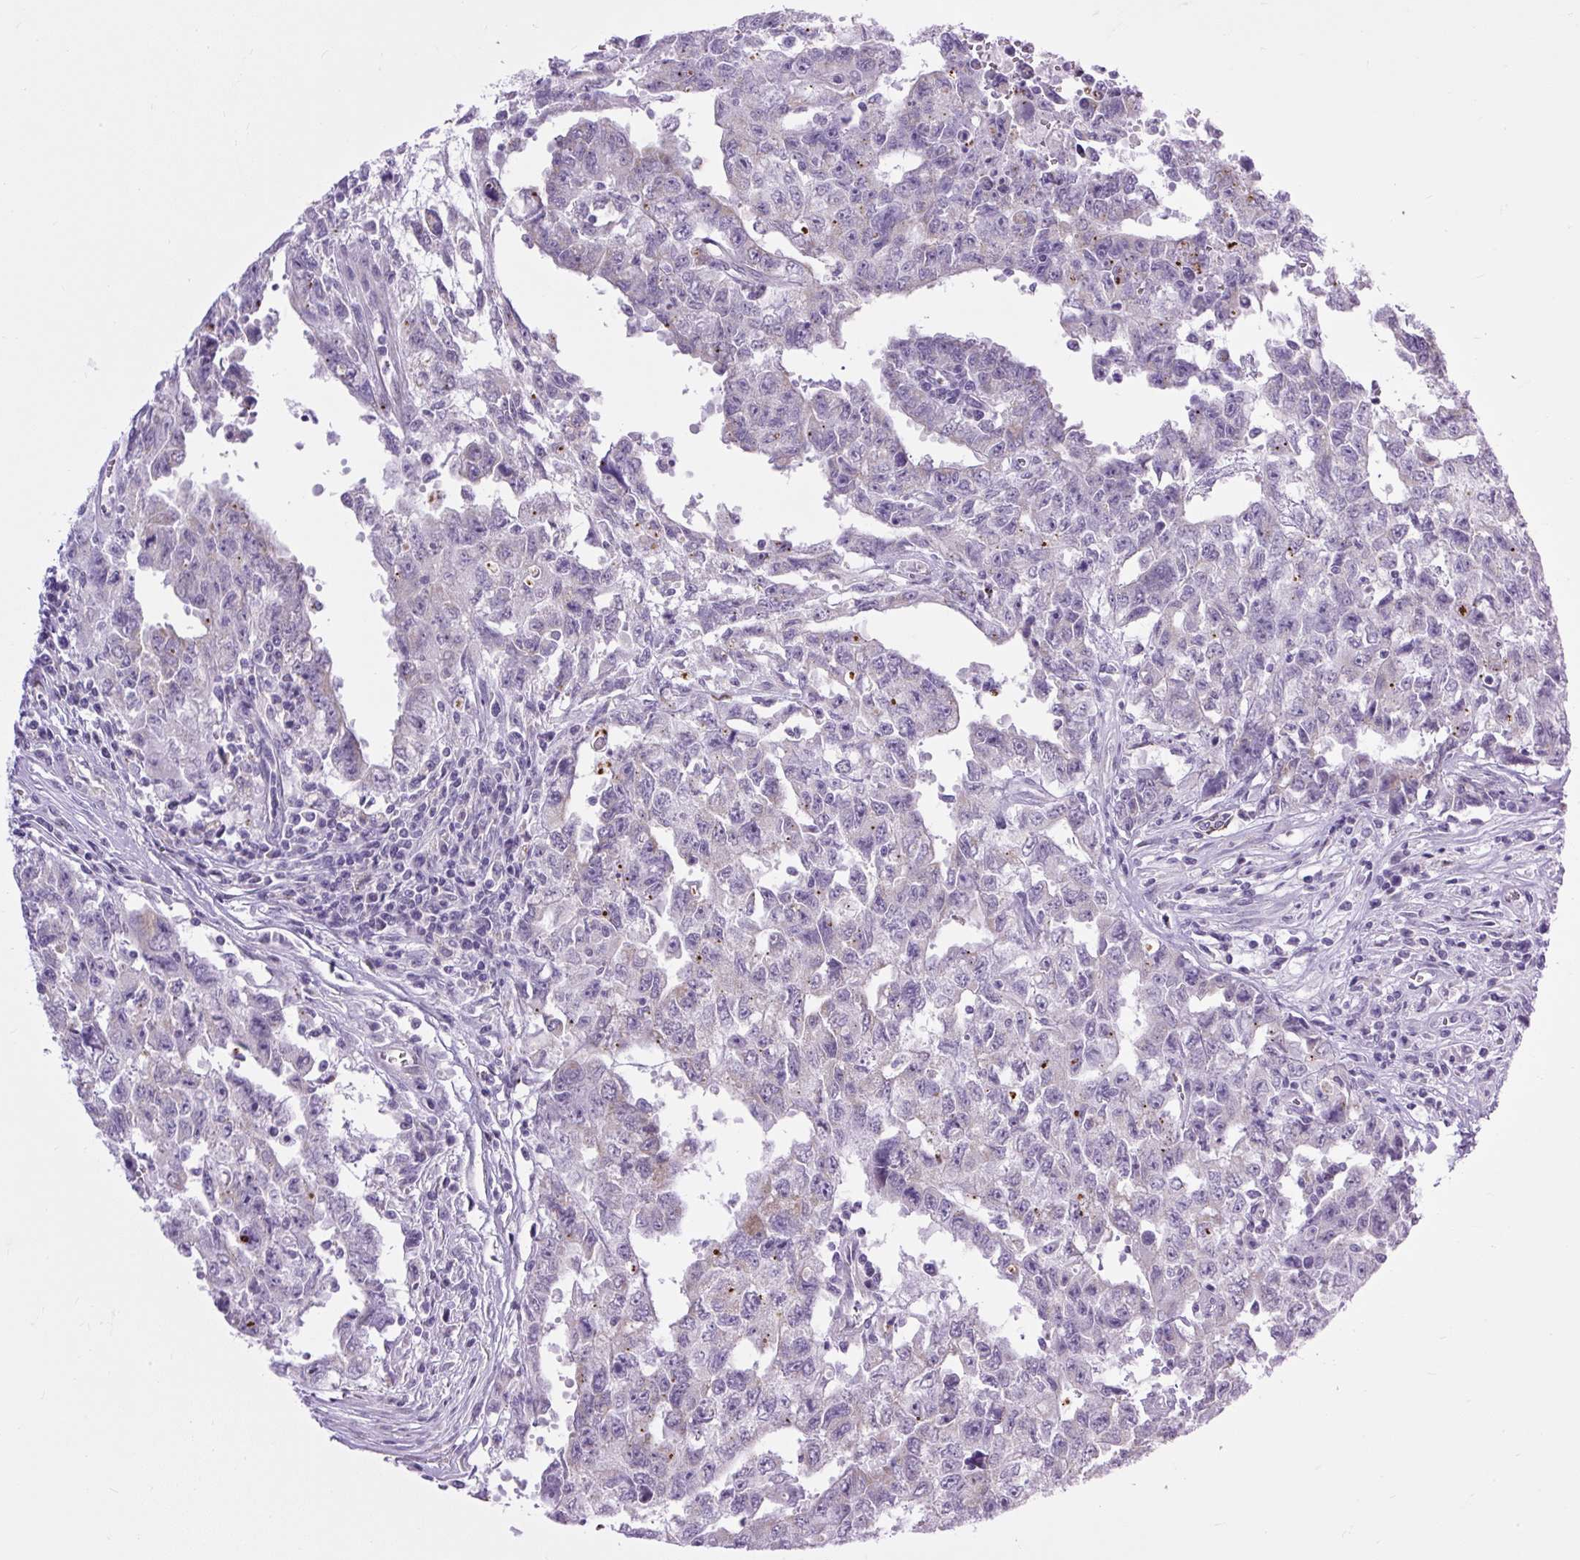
{"staining": {"intensity": "negative", "quantity": "none", "location": "none"}, "tissue": "testis cancer", "cell_type": "Tumor cells", "image_type": "cancer", "snomed": [{"axis": "morphology", "description": "Carcinoma, Embryonal, NOS"}, {"axis": "topography", "description": "Testis"}], "caption": "This is an IHC image of human embryonal carcinoma (testis). There is no expression in tumor cells.", "gene": "RNASE10", "patient": {"sex": "male", "age": 24}}